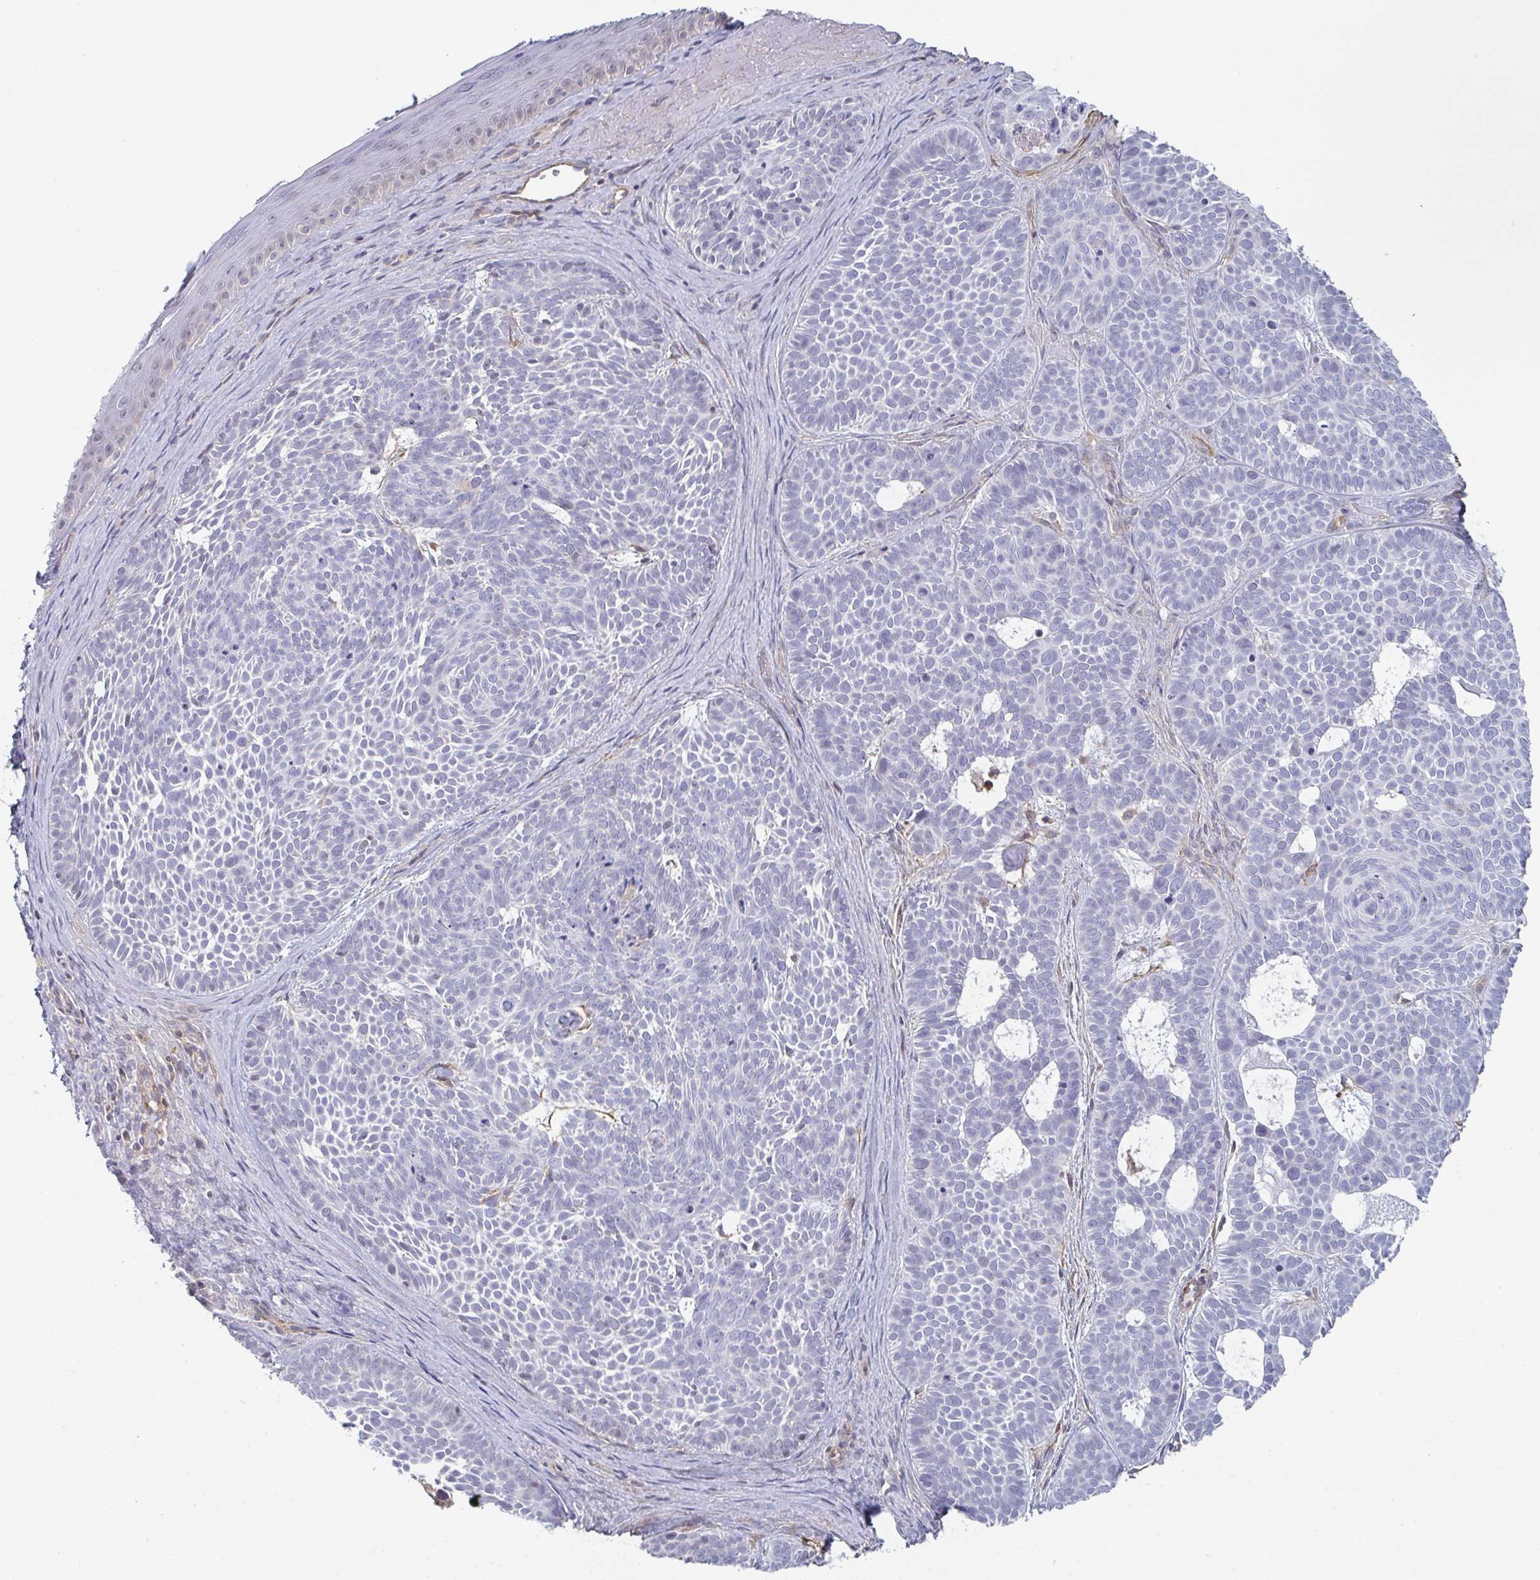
{"staining": {"intensity": "weak", "quantity": "25%-75%", "location": "cytoplasmic/membranous"}, "tissue": "skin cancer", "cell_type": "Tumor cells", "image_type": "cancer", "snomed": [{"axis": "morphology", "description": "Basal cell carcinoma"}, {"axis": "topography", "description": "Skin"}], "caption": "A low amount of weak cytoplasmic/membranous positivity is appreciated in about 25%-75% of tumor cells in basal cell carcinoma (skin) tissue.", "gene": "NEURL4", "patient": {"sex": "male", "age": 81}}